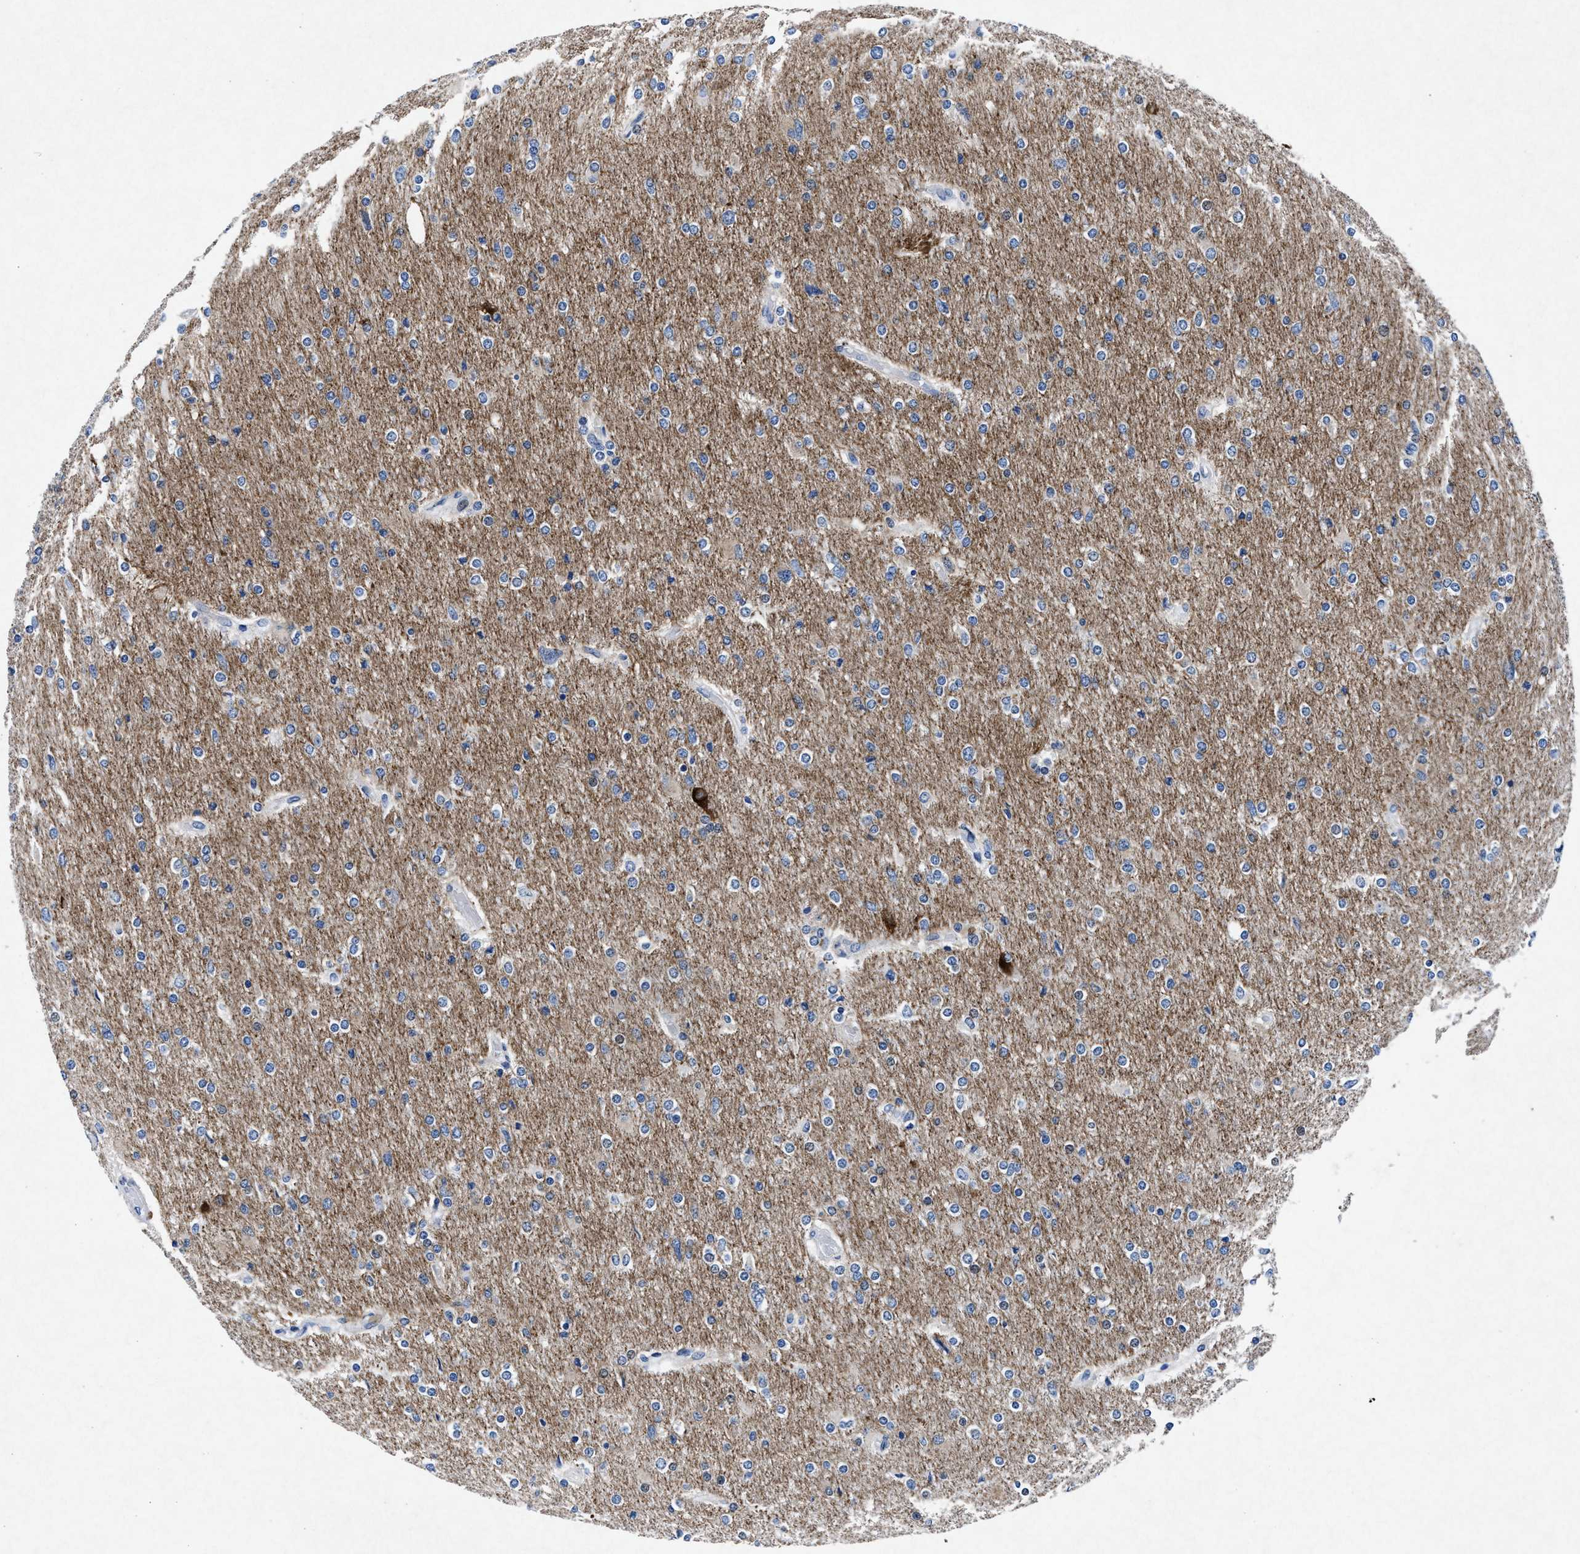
{"staining": {"intensity": "negative", "quantity": "none", "location": "none"}, "tissue": "glioma", "cell_type": "Tumor cells", "image_type": "cancer", "snomed": [{"axis": "morphology", "description": "Glioma, malignant, High grade"}, {"axis": "topography", "description": "Cerebral cortex"}], "caption": "Glioma was stained to show a protein in brown. There is no significant expression in tumor cells.", "gene": "MAP6", "patient": {"sex": "female", "age": 36}}